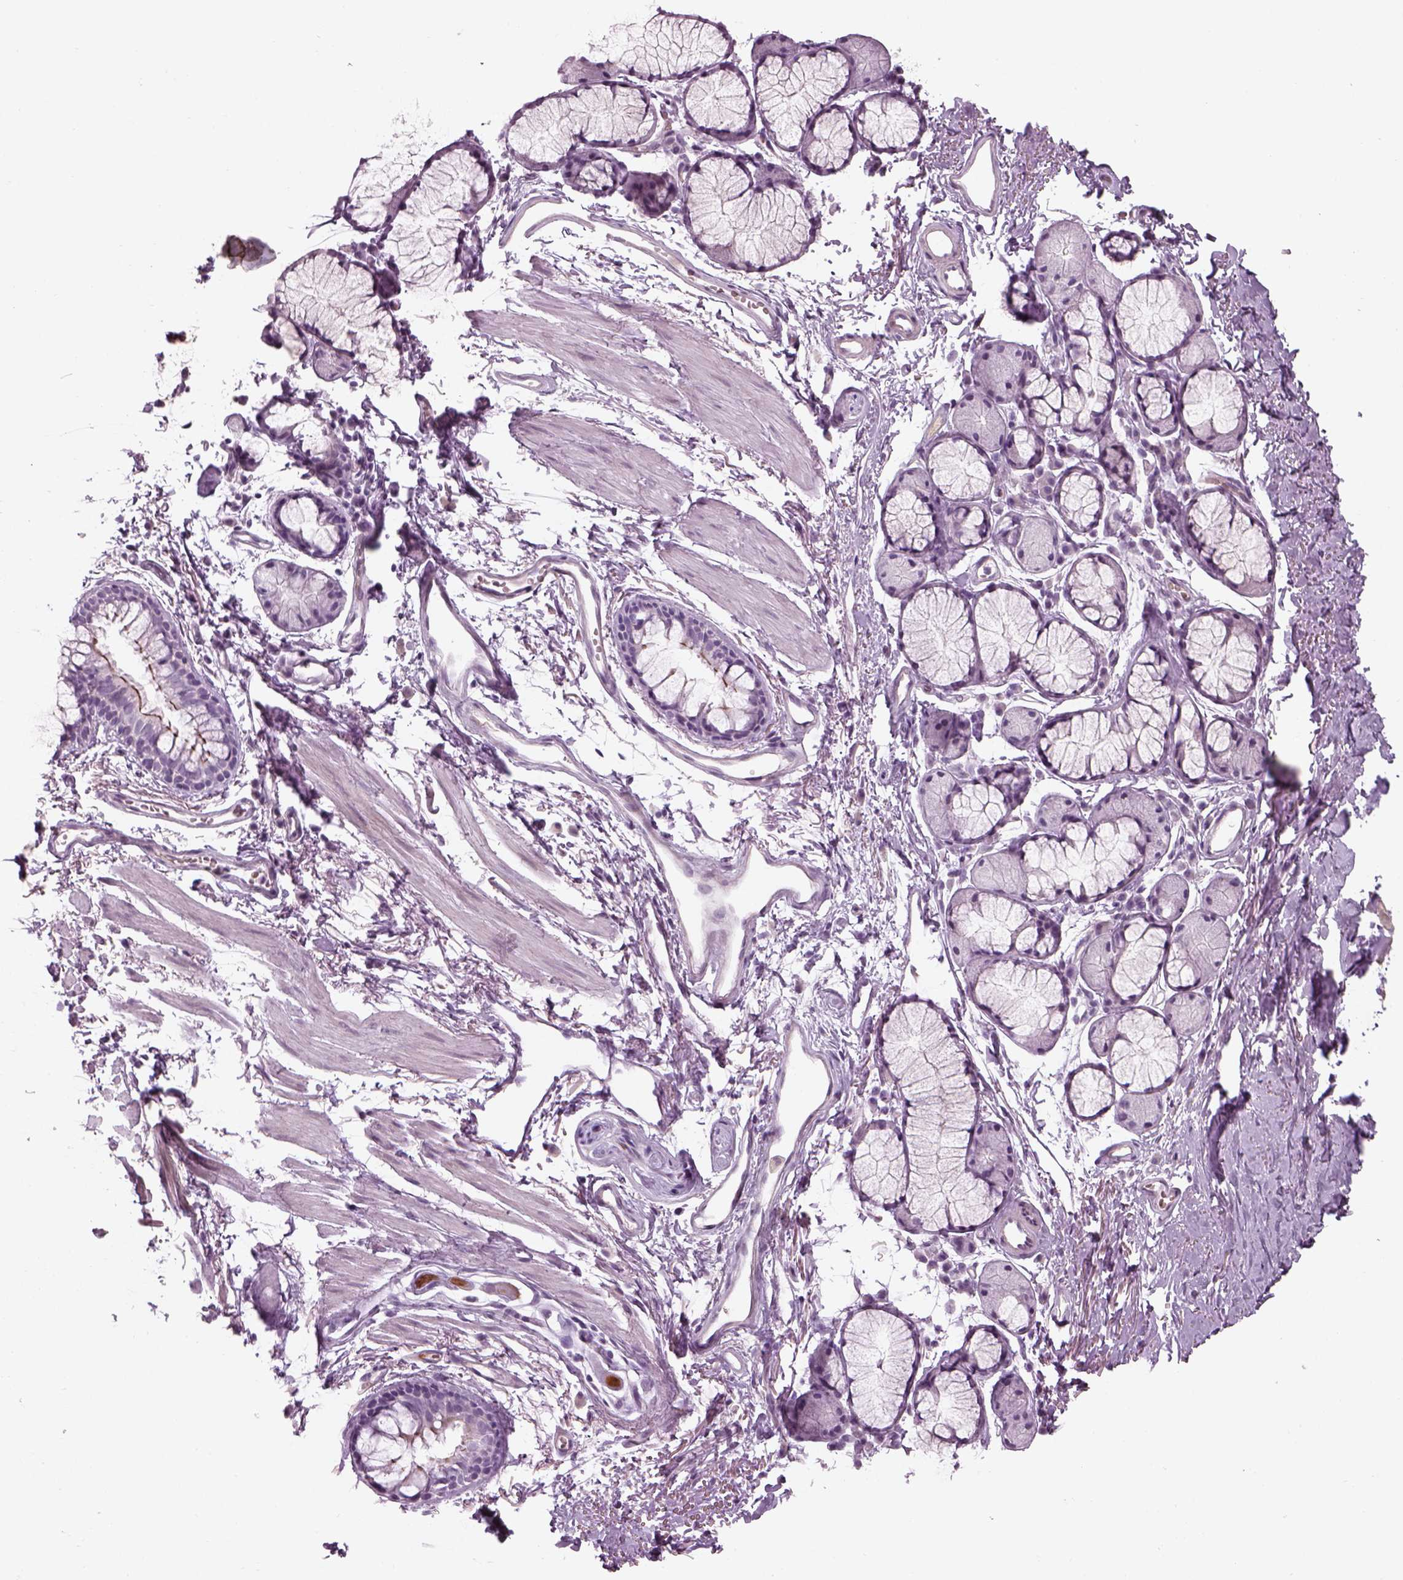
{"staining": {"intensity": "negative", "quantity": "none", "location": "none"}, "tissue": "soft tissue", "cell_type": "Chondrocytes", "image_type": "normal", "snomed": [{"axis": "morphology", "description": "Normal tissue, NOS"}, {"axis": "topography", "description": "Cartilage tissue"}, {"axis": "topography", "description": "Bronchus"}], "caption": "Image shows no significant protein expression in chondrocytes of unremarkable soft tissue.", "gene": "PABPC1L2A", "patient": {"sex": "female", "age": 79}}